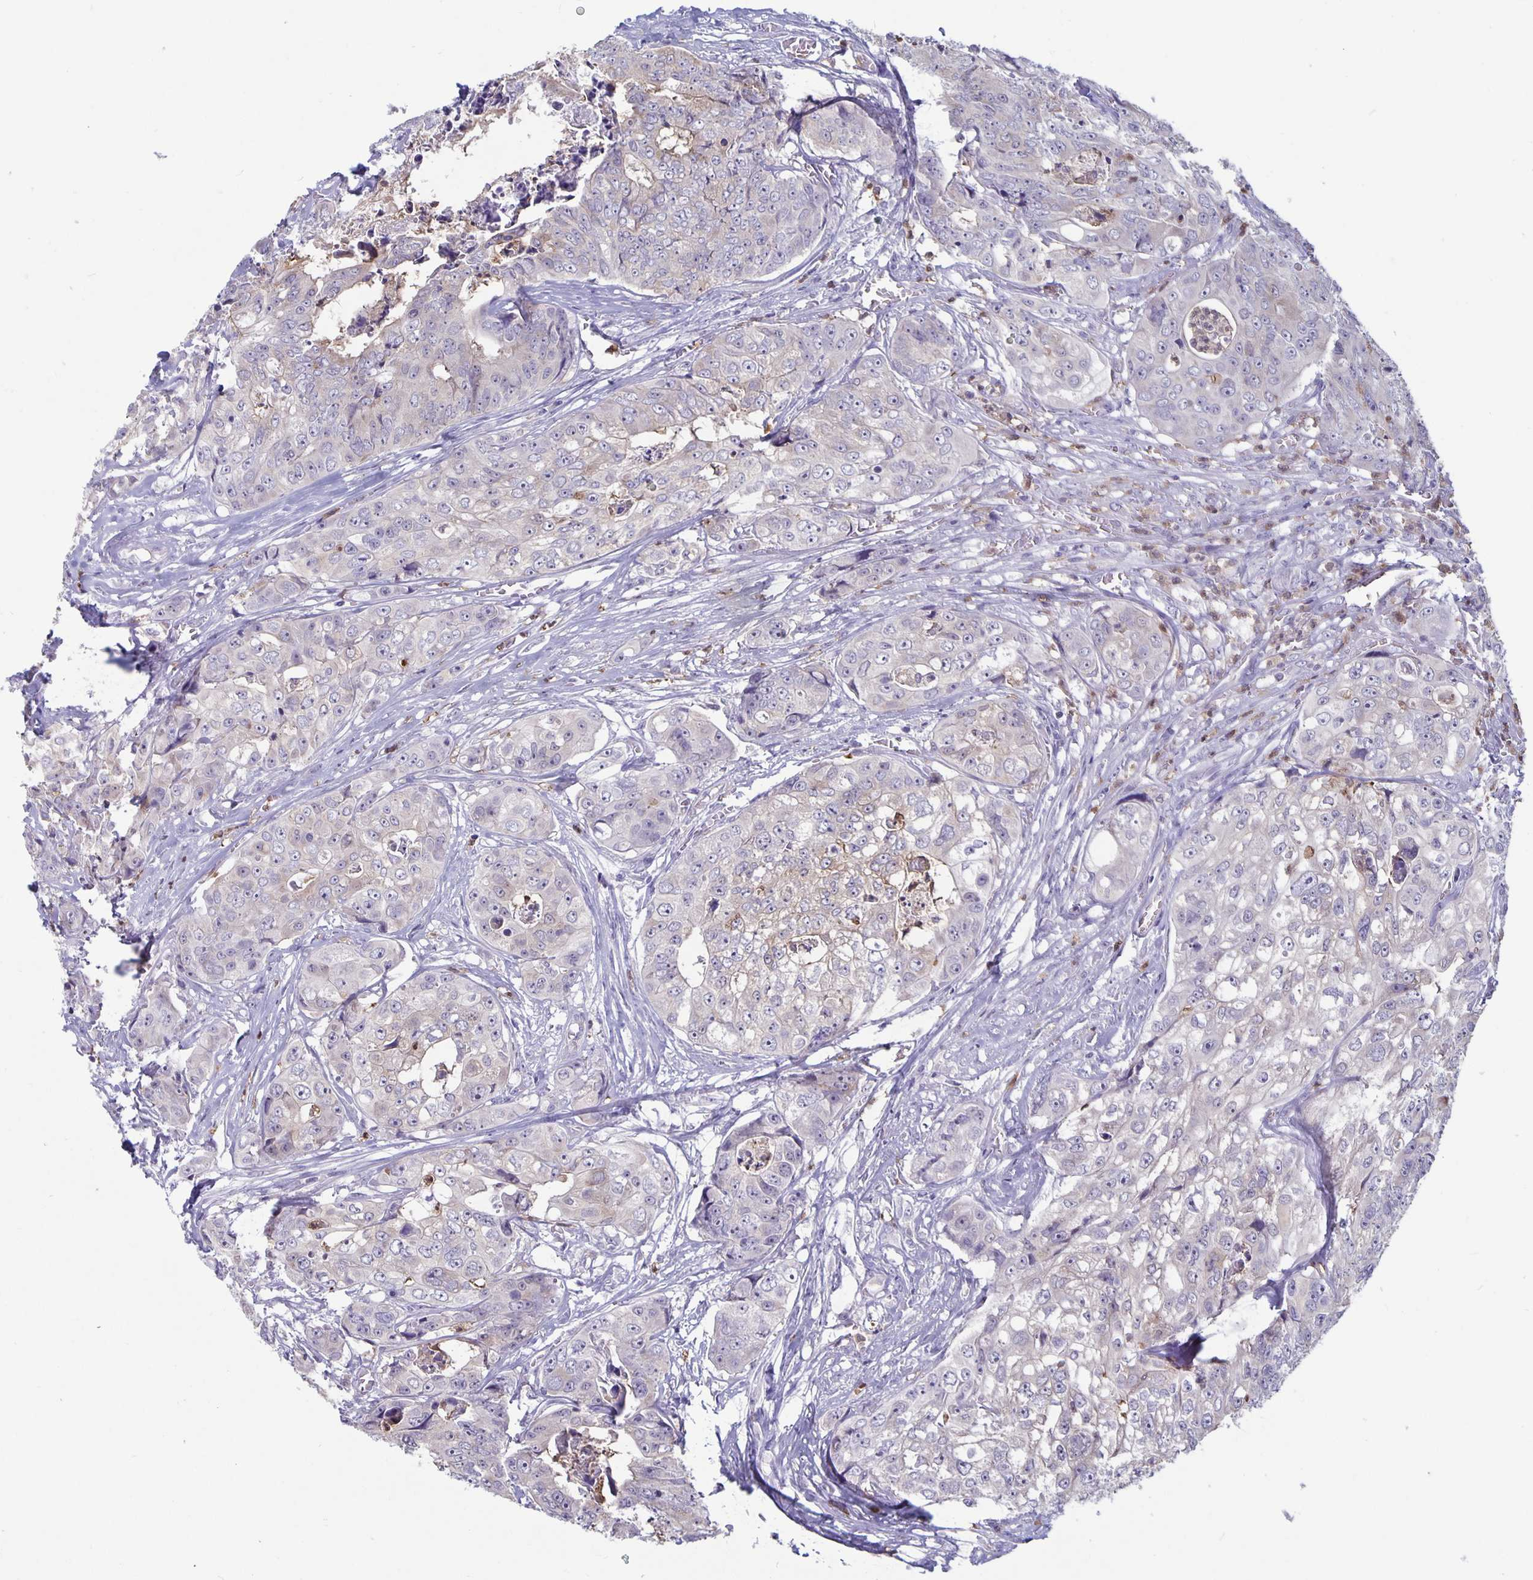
{"staining": {"intensity": "negative", "quantity": "none", "location": "none"}, "tissue": "colorectal cancer", "cell_type": "Tumor cells", "image_type": "cancer", "snomed": [{"axis": "morphology", "description": "Adenocarcinoma, NOS"}, {"axis": "topography", "description": "Rectum"}], "caption": "This image is of colorectal adenocarcinoma stained with IHC to label a protein in brown with the nuclei are counter-stained blue. There is no staining in tumor cells. The staining was performed using DAB to visualize the protein expression in brown, while the nuclei were stained in blue with hematoxylin (Magnification: 20x).", "gene": "PLCB3", "patient": {"sex": "female", "age": 62}}